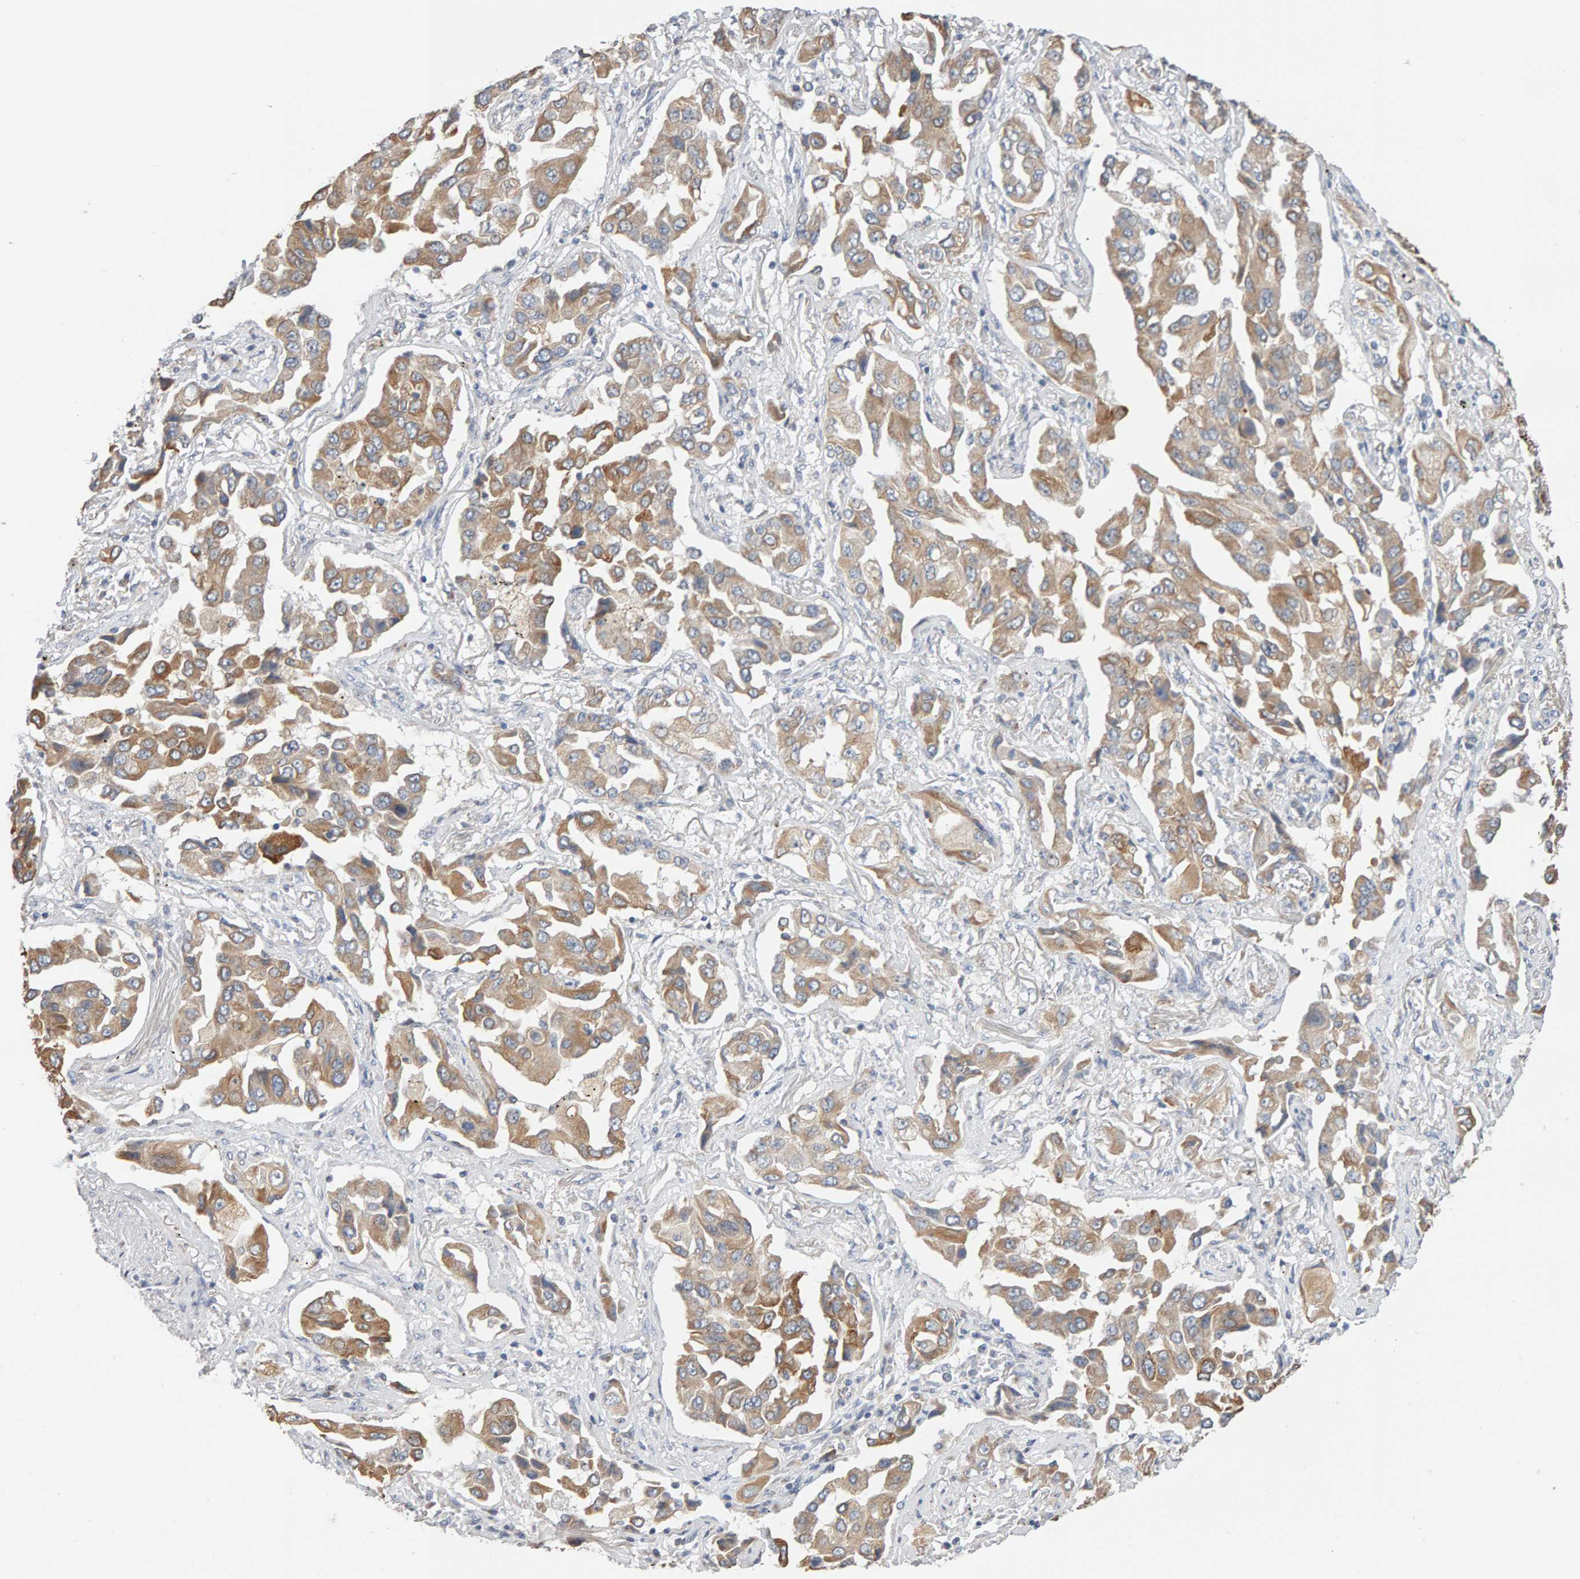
{"staining": {"intensity": "moderate", "quantity": ">75%", "location": "cytoplasmic/membranous"}, "tissue": "lung cancer", "cell_type": "Tumor cells", "image_type": "cancer", "snomed": [{"axis": "morphology", "description": "Adenocarcinoma, NOS"}, {"axis": "topography", "description": "Lung"}], "caption": "IHC micrograph of neoplastic tissue: lung cancer (adenocarcinoma) stained using immunohistochemistry (IHC) displays medium levels of moderate protein expression localized specifically in the cytoplasmic/membranous of tumor cells, appearing as a cytoplasmic/membranous brown color.", "gene": "SGPL1", "patient": {"sex": "female", "age": 65}}